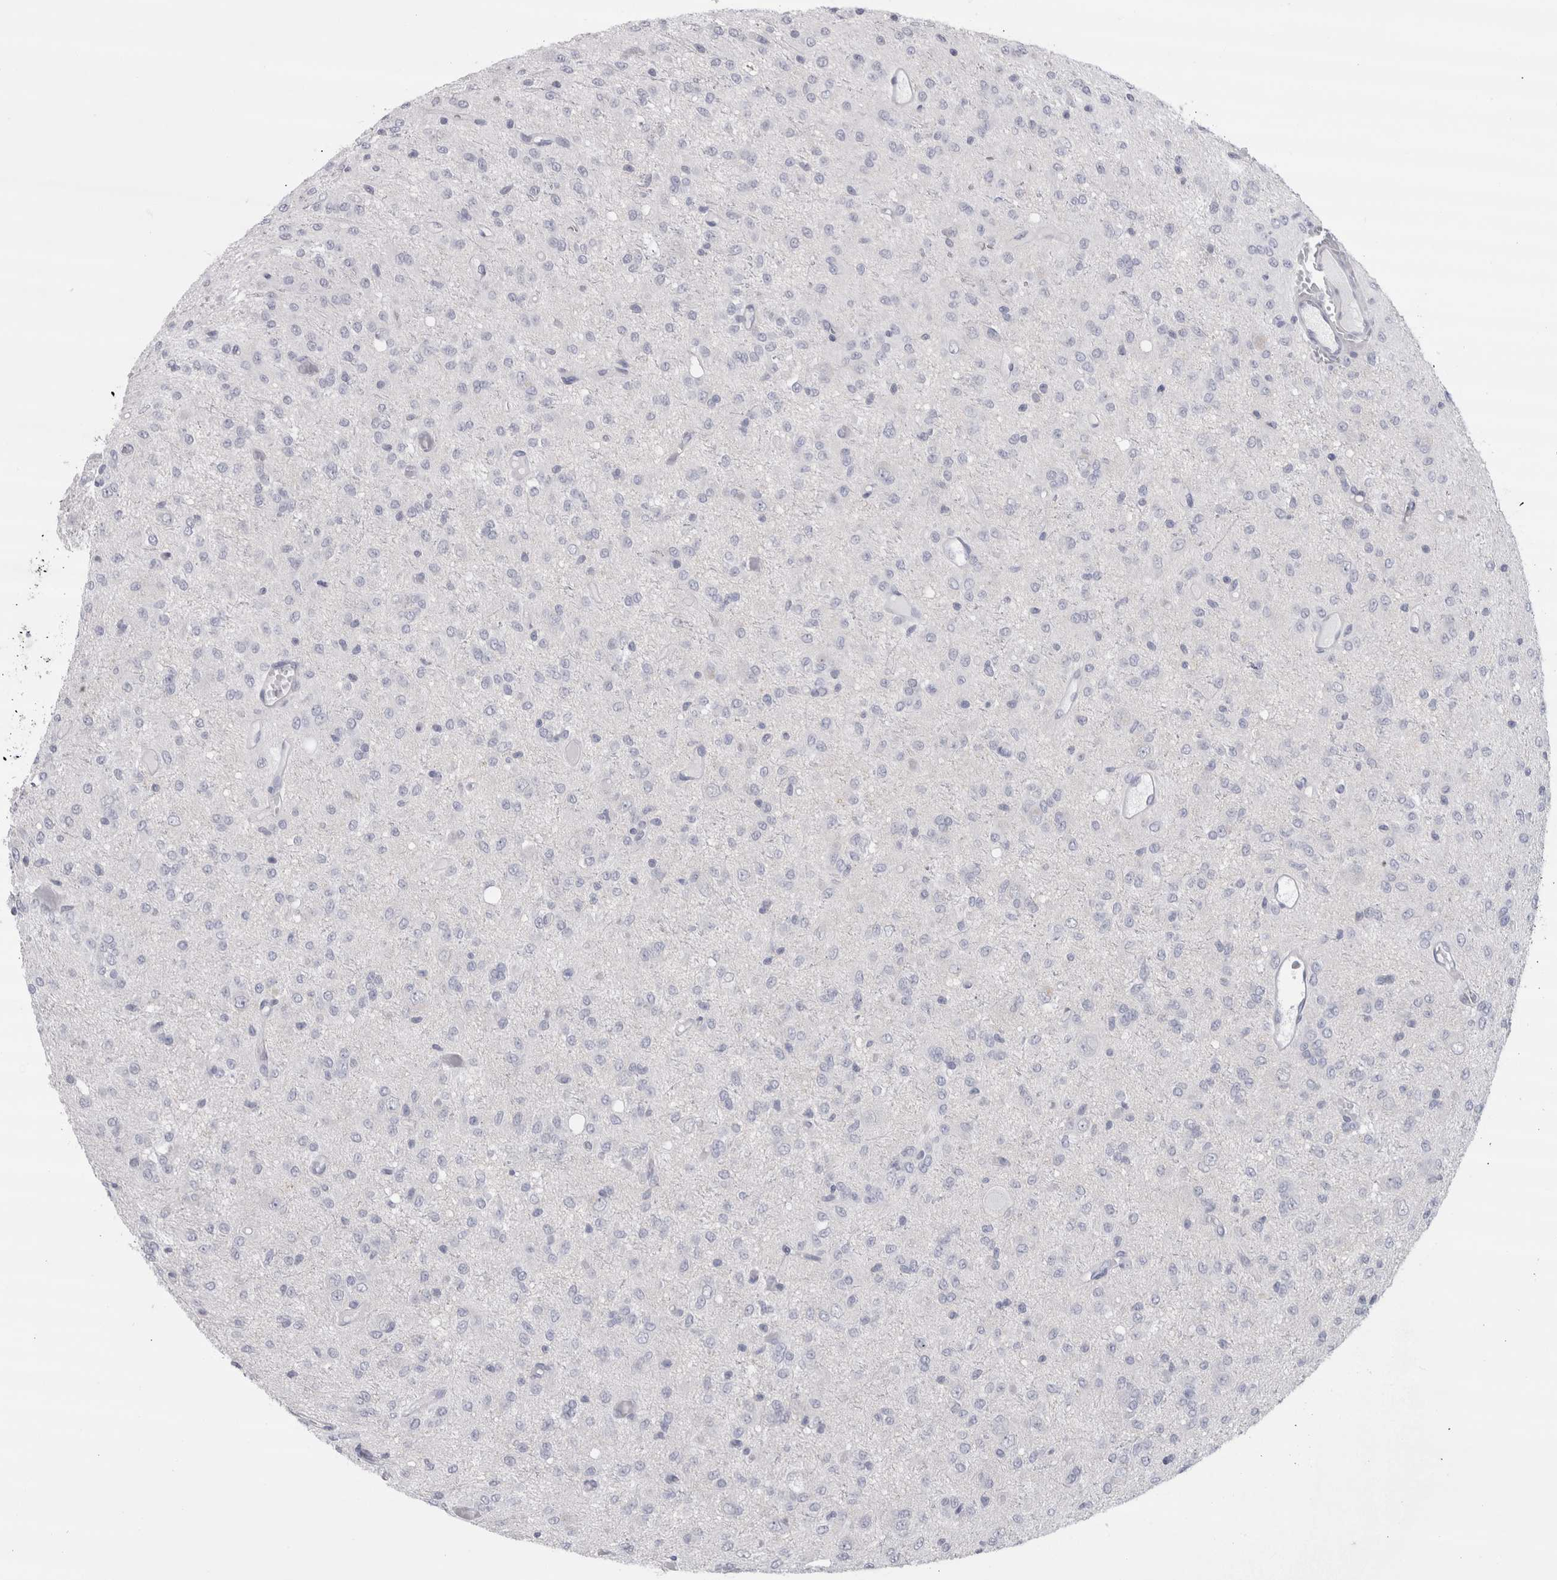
{"staining": {"intensity": "negative", "quantity": "none", "location": "none"}, "tissue": "glioma", "cell_type": "Tumor cells", "image_type": "cancer", "snomed": [{"axis": "morphology", "description": "Glioma, malignant, High grade"}, {"axis": "topography", "description": "Brain"}], "caption": "IHC image of neoplastic tissue: human glioma stained with DAB (3,3'-diaminobenzidine) shows no significant protein expression in tumor cells.", "gene": "CDH17", "patient": {"sex": "female", "age": 59}}